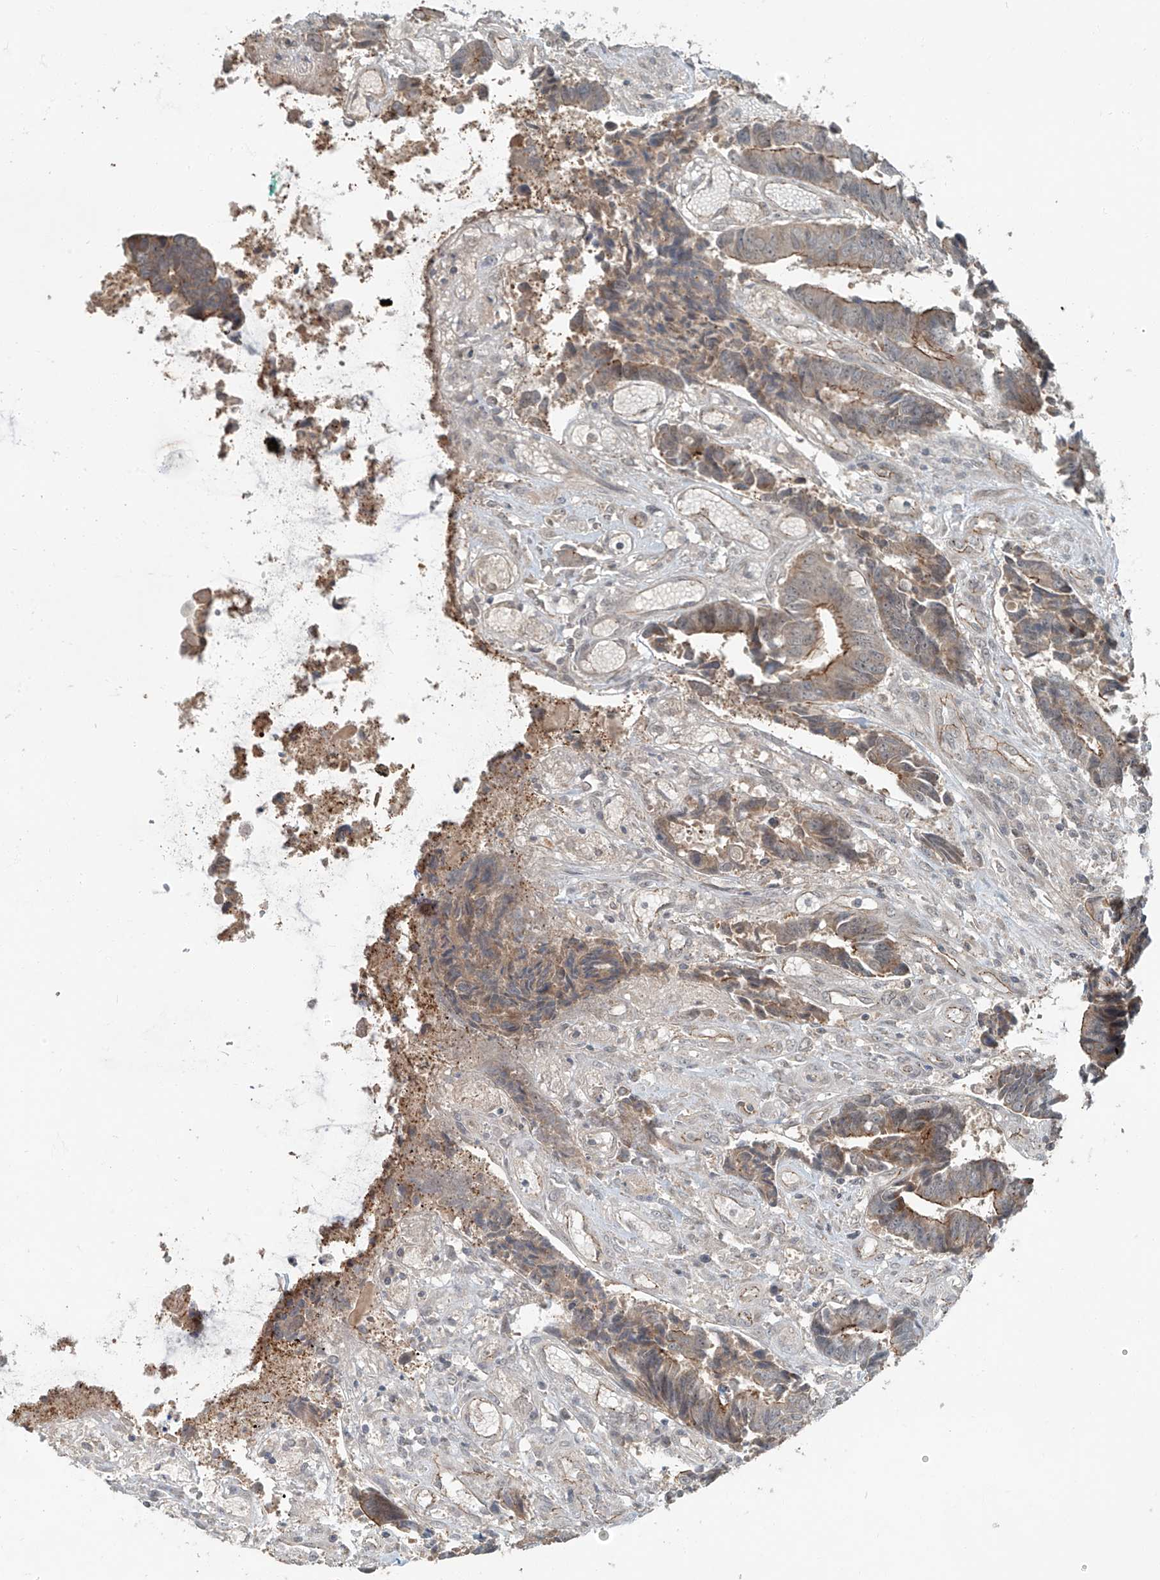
{"staining": {"intensity": "moderate", "quantity": ">75%", "location": "cytoplasmic/membranous"}, "tissue": "colorectal cancer", "cell_type": "Tumor cells", "image_type": "cancer", "snomed": [{"axis": "morphology", "description": "Adenocarcinoma, NOS"}, {"axis": "topography", "description": "Rectum"}], "caption": "Colorectal adenocarcinoma stained with DAB immunohistochemistry (IHC) displays medium levels of moderate cytoplasmic/membranous positivity in approximately >75% of tumor cells. Nuclei are stained in blue.", "gene": "ZNF16", "patient": {"sex": "male", "age": 84}}